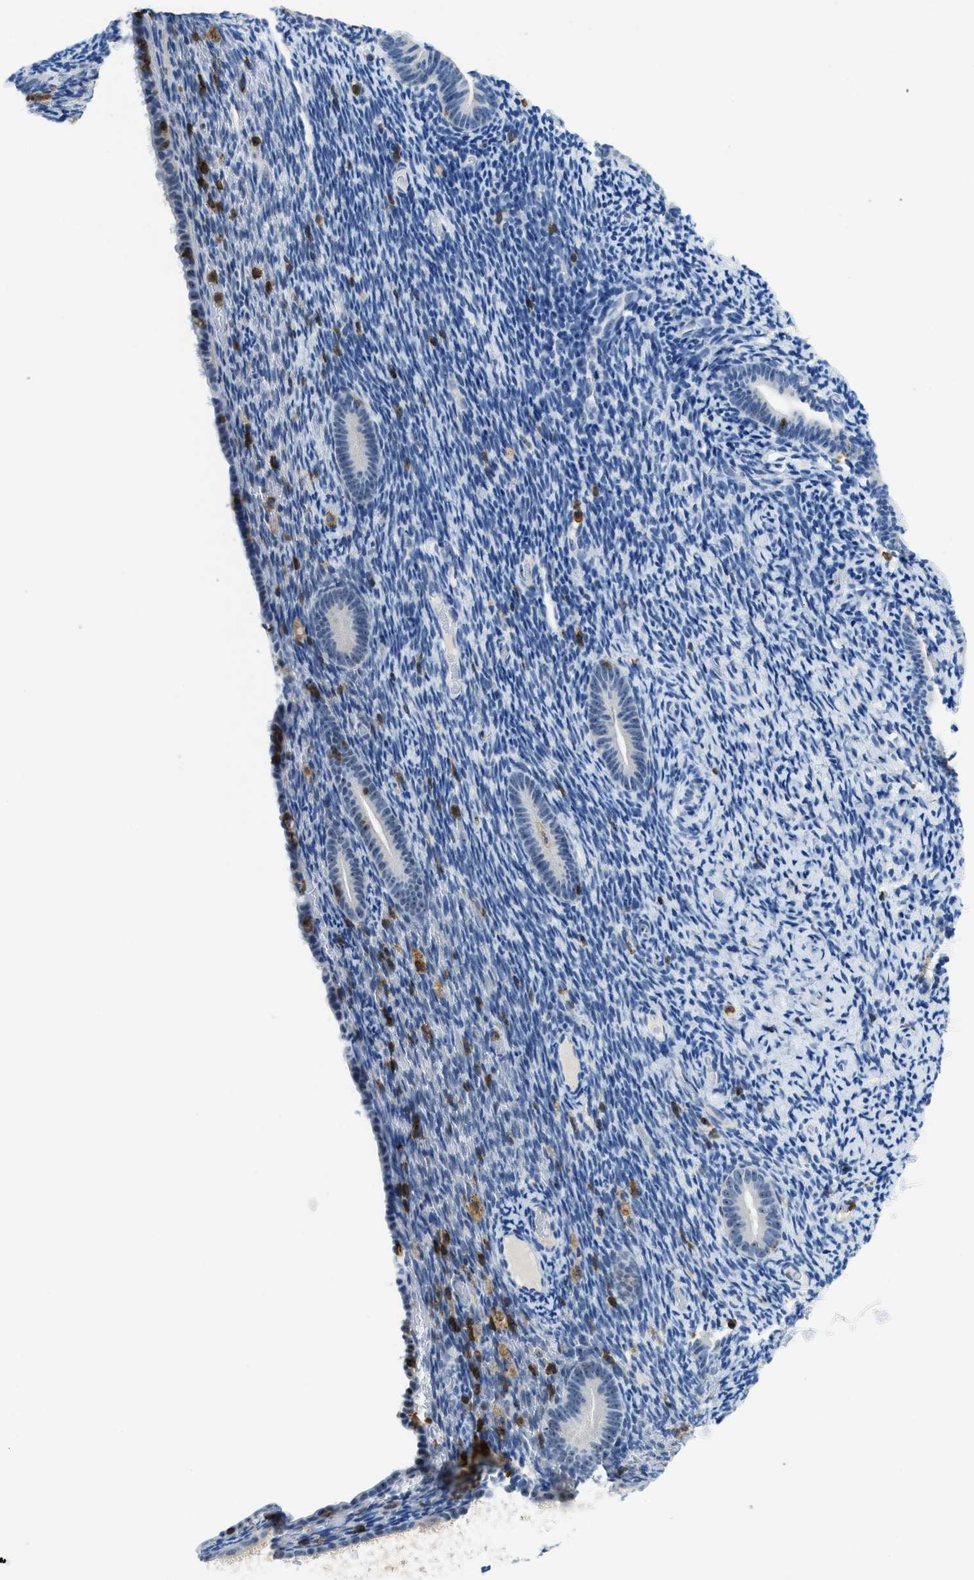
{"staining": {"intensity": "negative", "quantity": "none", "location": "none"}, "tissue": "endometrium", "cell_type": "Cells in endometrial stroma", "image_type": "normal", "snomed": [{"axis": "morphology", "description": "Normal tissue, NOS"}, {"axis": "topography", "description": "Endometrium"}], "caption": "This is an immunohistochemistry (IHC) histopathology image of benign endometrium. There is no expression in cells in endometrial stroma.", "gene": "FAM151A", "patient": {"sex": "female", "age": 51}}